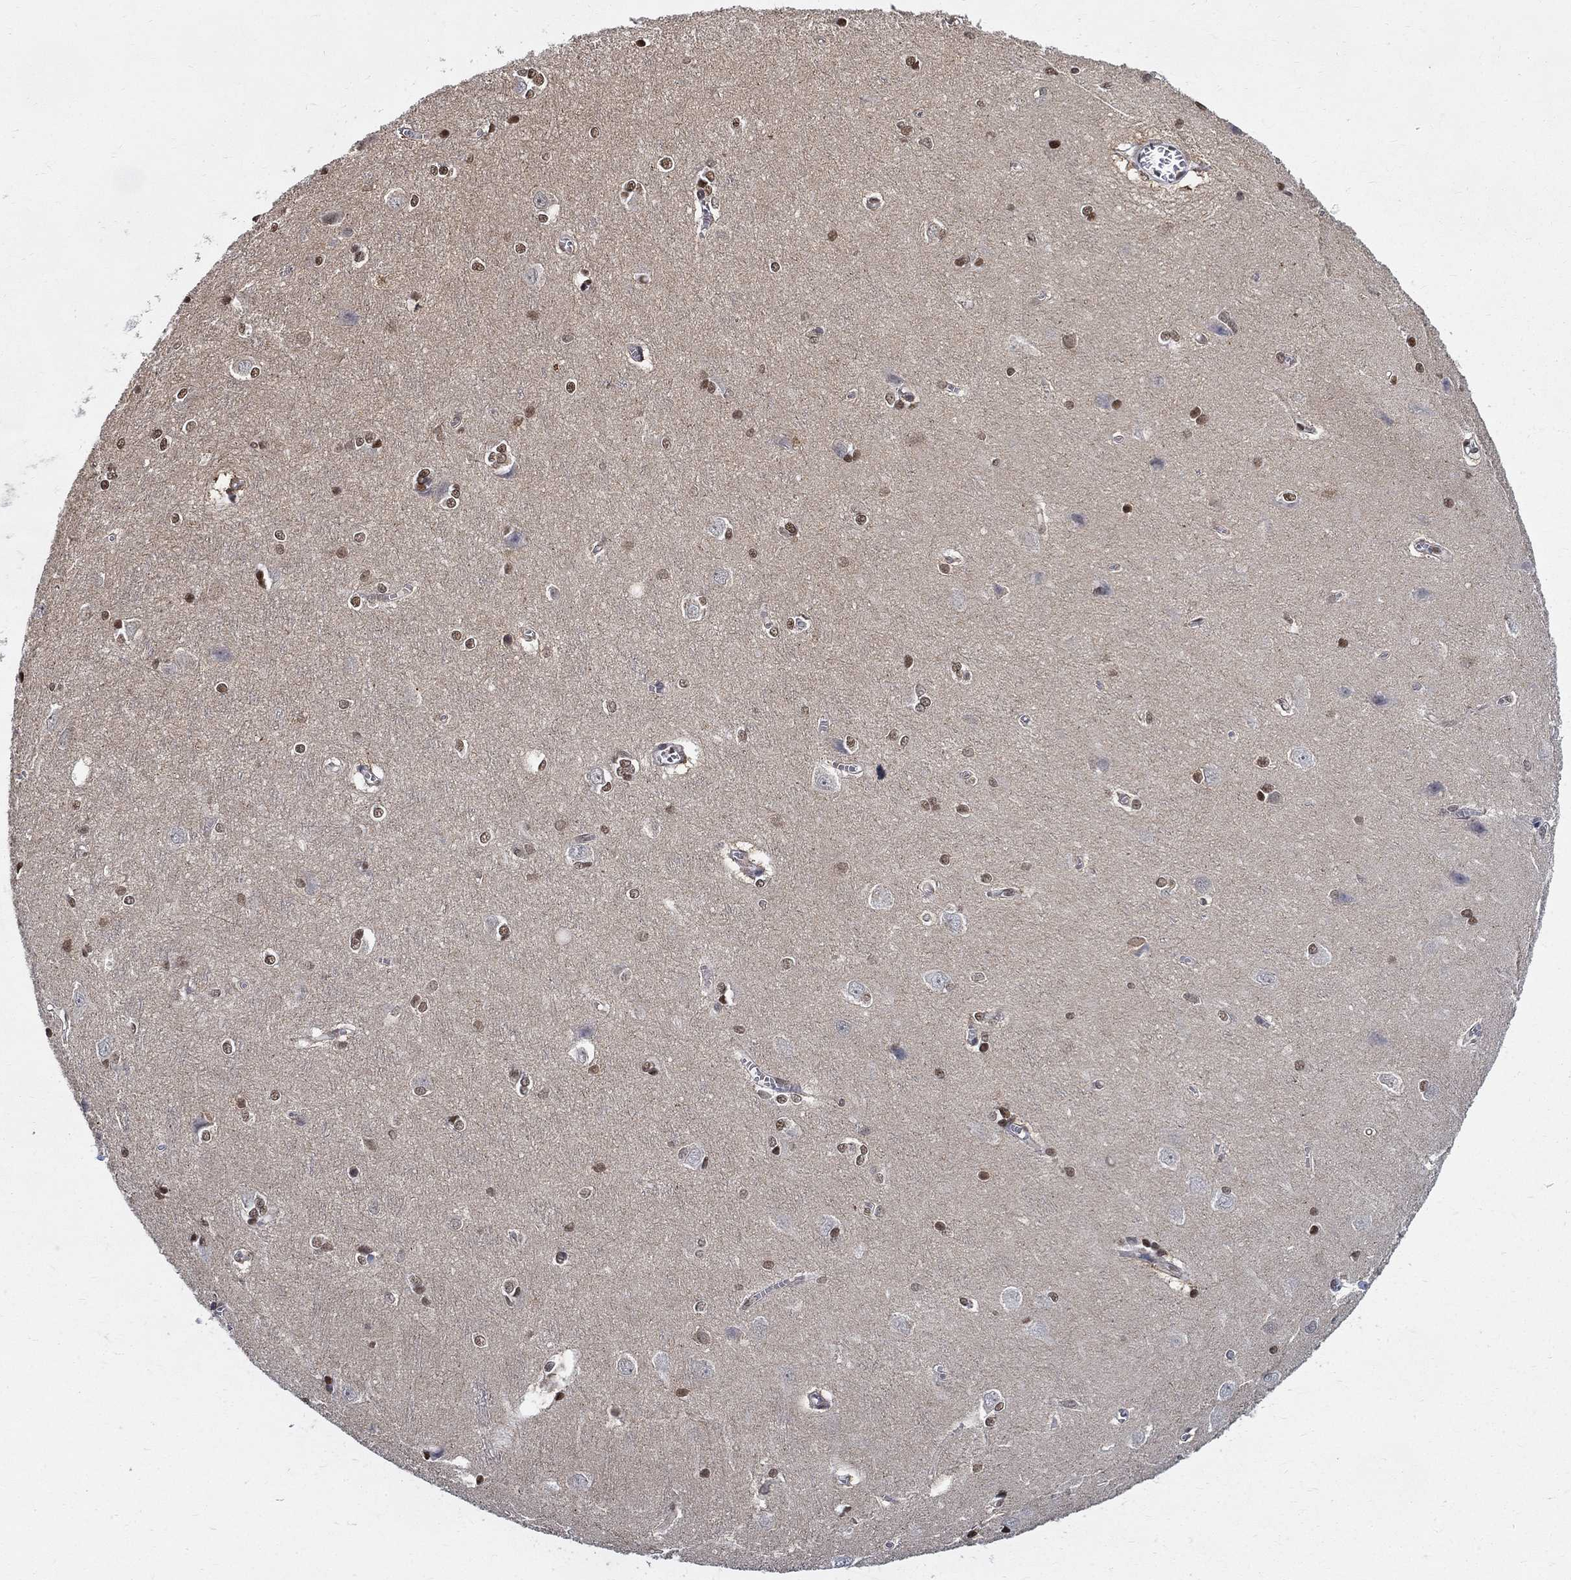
{"staining": {"intensity": "negative", "quantity": "none", "location": "none"}, "tissue": "cerebral cortex", "cell_type": "Endothelial cells", "image_type": "normal", "snomed": [{"axis": "morphology", "description": "Normal tissue, NOS"}, {"axis": "topography", "description": "Cerebral cortex"}], "caption": "High power microscopy micrograph of an immunohistochemistry (IHC) photomicrograph of unremarkable cerebral cortex, revealing no significant expression in endothelial cells. The staining was performed using DAB (3,3'-diaminobenzidine) to visualize the protein expression in brown, while the nuclei were stained in blue with hematoxylin (Magnification: 20x).", "gene": "ZNF594", "patient": {"sex": "male", "age": 37}}